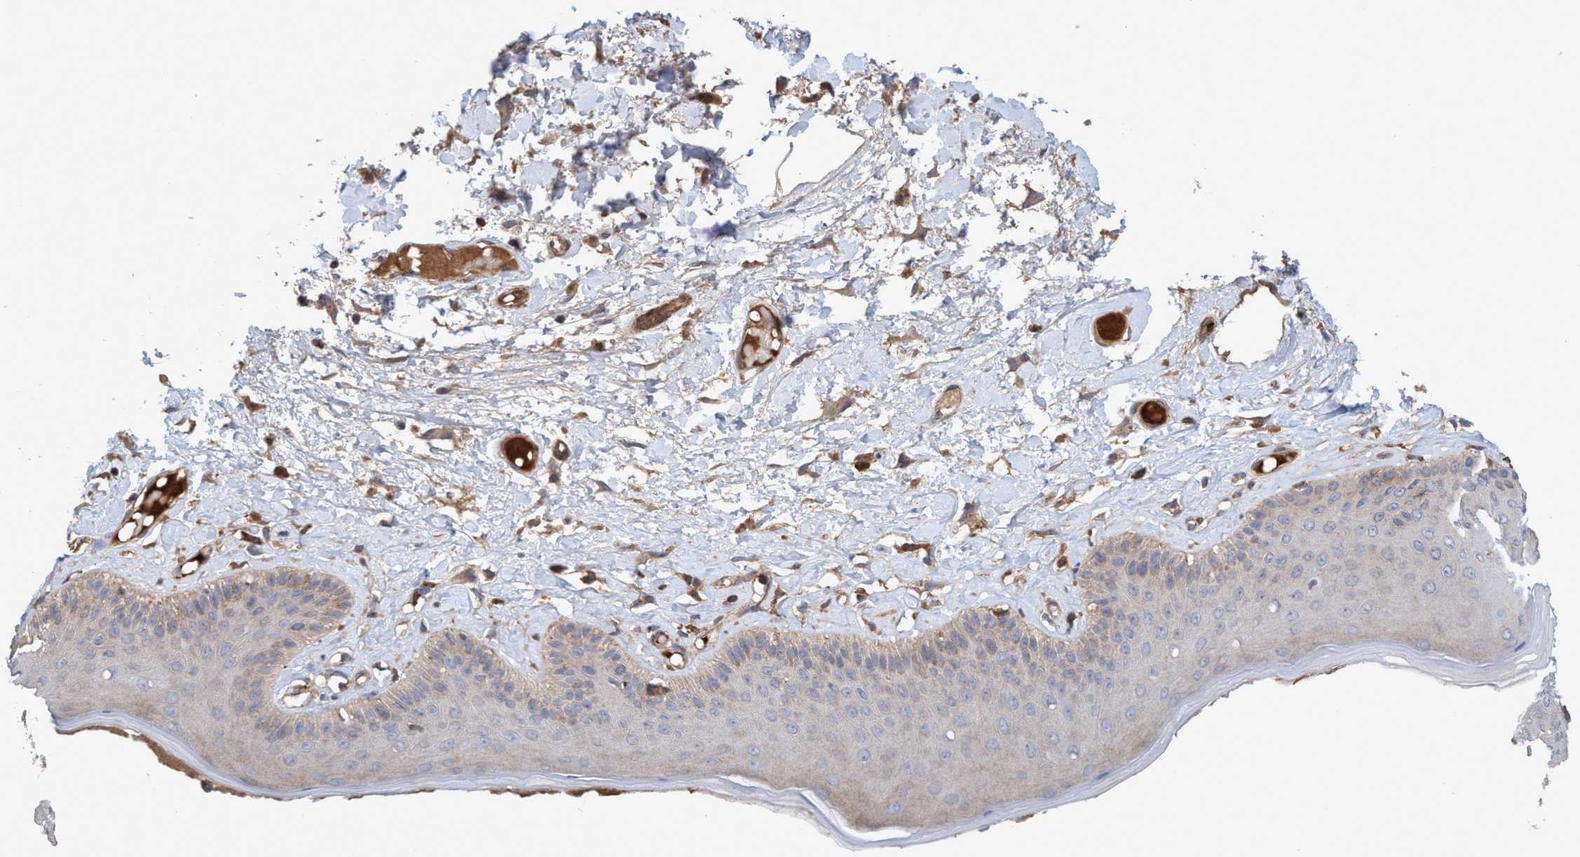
{"staining": {"intensity": "moderate", "quantity": ">75%", "location": "cytoplasmic/membranous"}, "tissue": "skin", "cell_type": "Epidermal cells", "image_type": "normal", "snomed": [{"axis": "morphology", "description": "Normal tissue, NOS"}, {"axis": "topography", "description": "Vulva"}], "caption": "Immunohistochemistry (IHC) staining of normal skin, which reveals medium levels of moderate cytoplasmic/membranous staining in about >75% of epidermal cells indicating moderate cytoplasmic/membranous protein expression. The staining was performed using DAB (brown) for protein detection and nuclei were counterstained in hematoxylin (blue).", "gene": "SPECC1", "patient": {"sex": "female", "age": 73}}